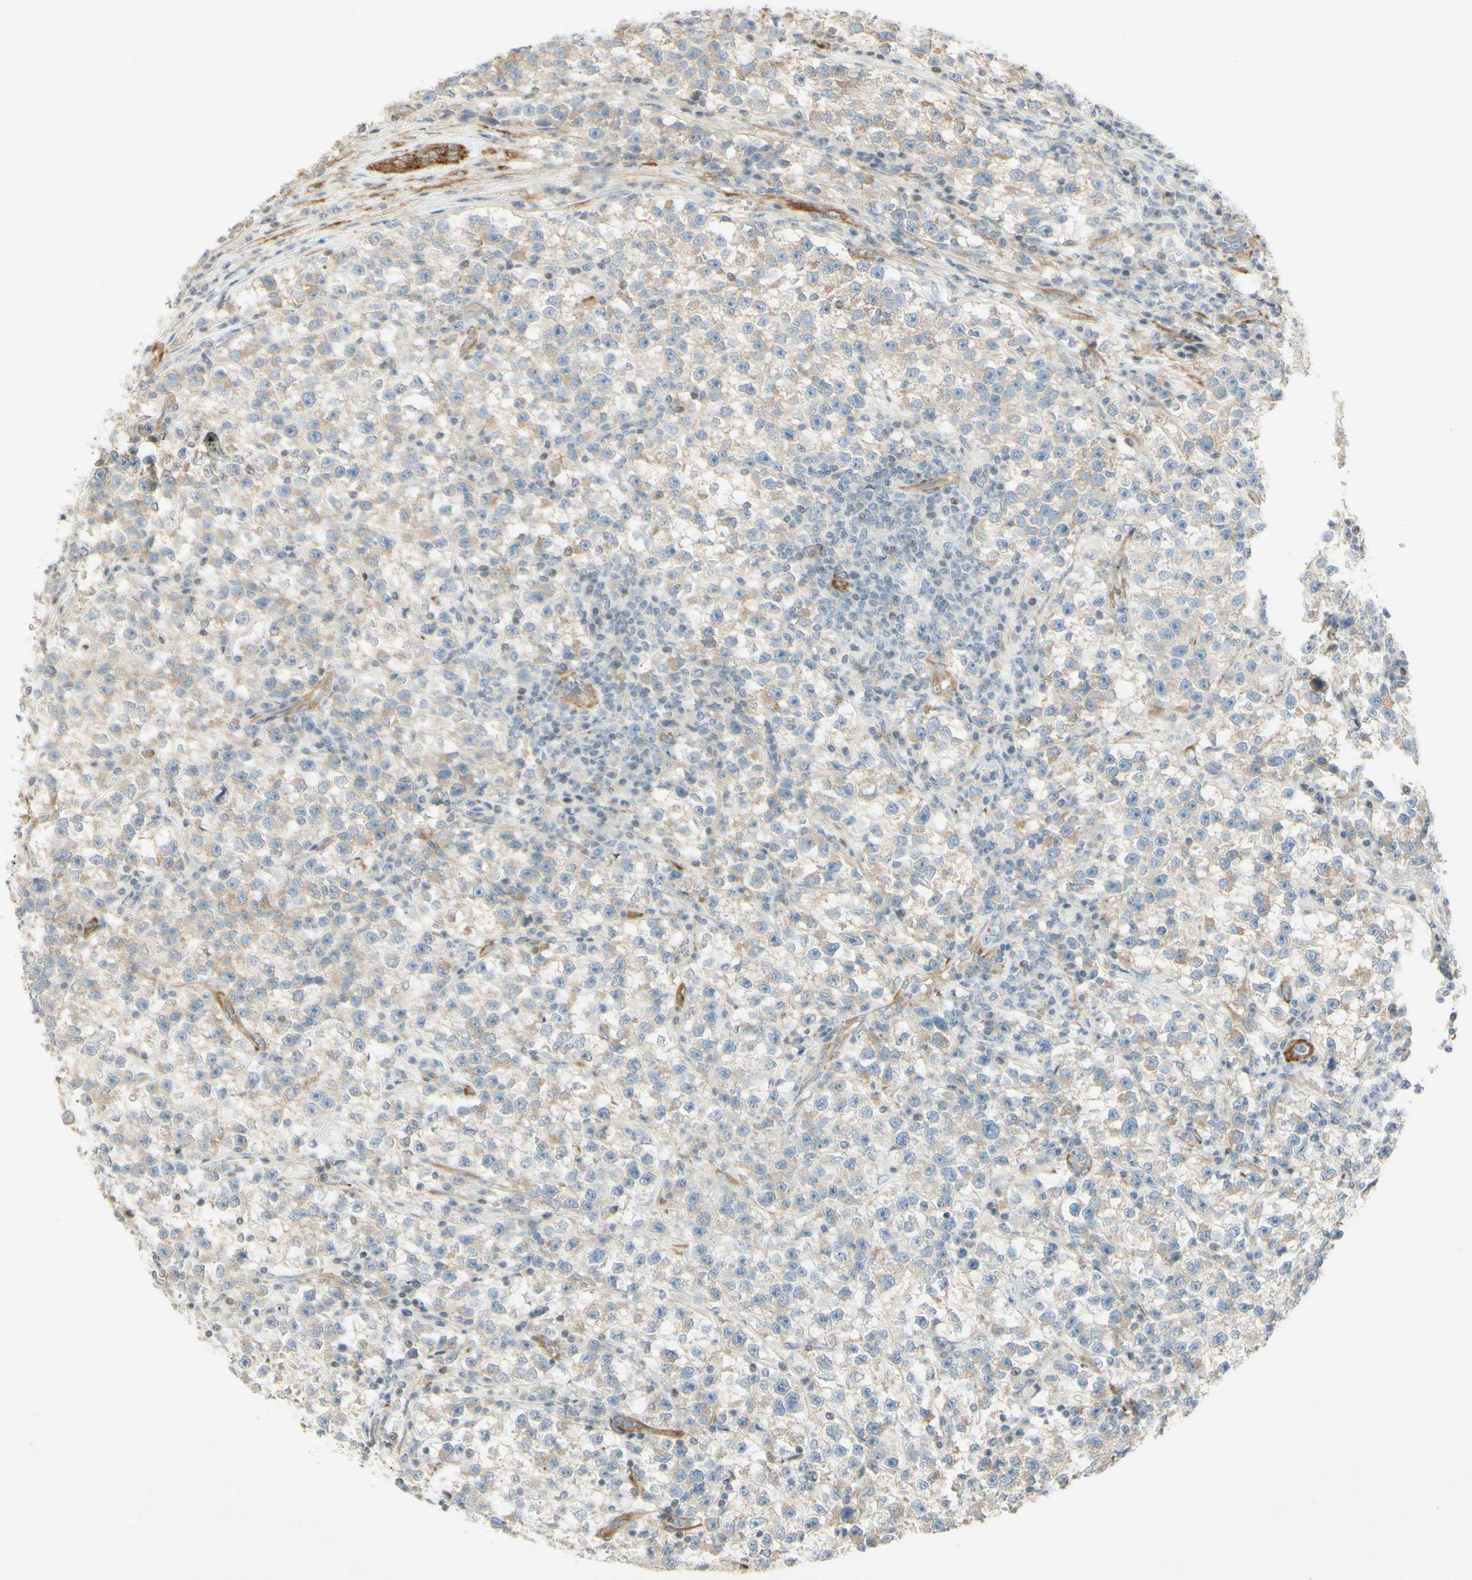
{"staining": {"intensity": "weak", "quantity": "25%-75%", "location": "cytoplasmic/membranous"}, "tissue": "testis cancer", "cell_type": "Tumor cells", "image_type": "cancer", "snomed": [{"axis": "morphology", "description": "Seminoma, NOS"}, {"axis": "topography", "description": "Testis"}], "caption": "Testis seminoma stained with IHC shows weak cytoplasmic/membranous positivity in about 25%-75% of tumor cells.", "gene": "MAP1B", "patient": {"sex": "male", "age": 22}}